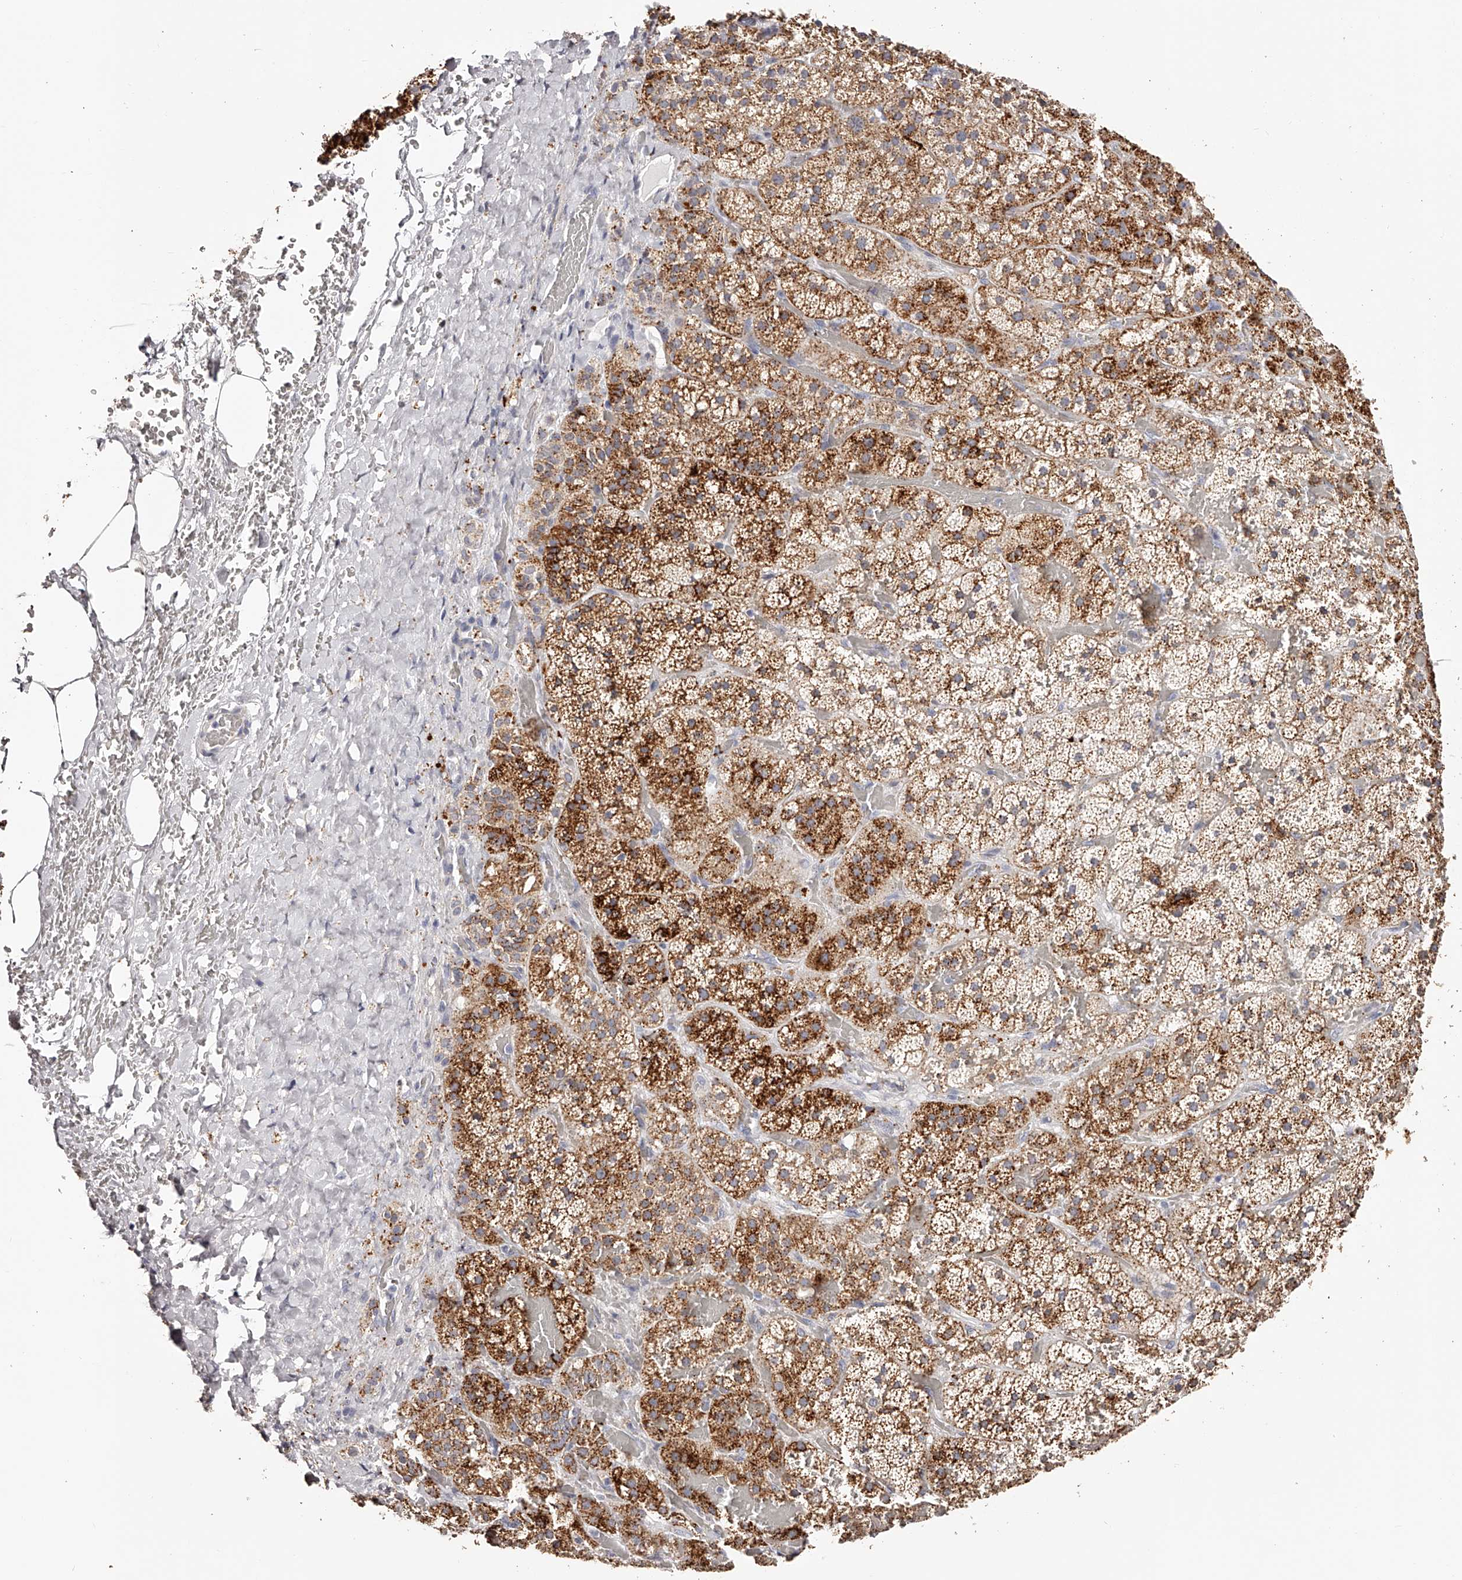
{"staining": {"intensity": "strong", "quantity": ">75%", "location": "cytoplasmic/membranous"}, "tissue": "adrenal gland", "cell_type": "Glandular cells", "image_type": "normal", "snomed": [{"axis": "morphology", "description": "Normal tissue, NOS"}, {"axis": "topography", "description": "Adrenal gland"}], "caption": "A photomicrograph of human adrenal gland stained for a protein displays strong cytoplasmic/membranous brown staining in glandular cells.", "gene": "SLC35D3", "patient": {"sex": "male", "age": 57}}